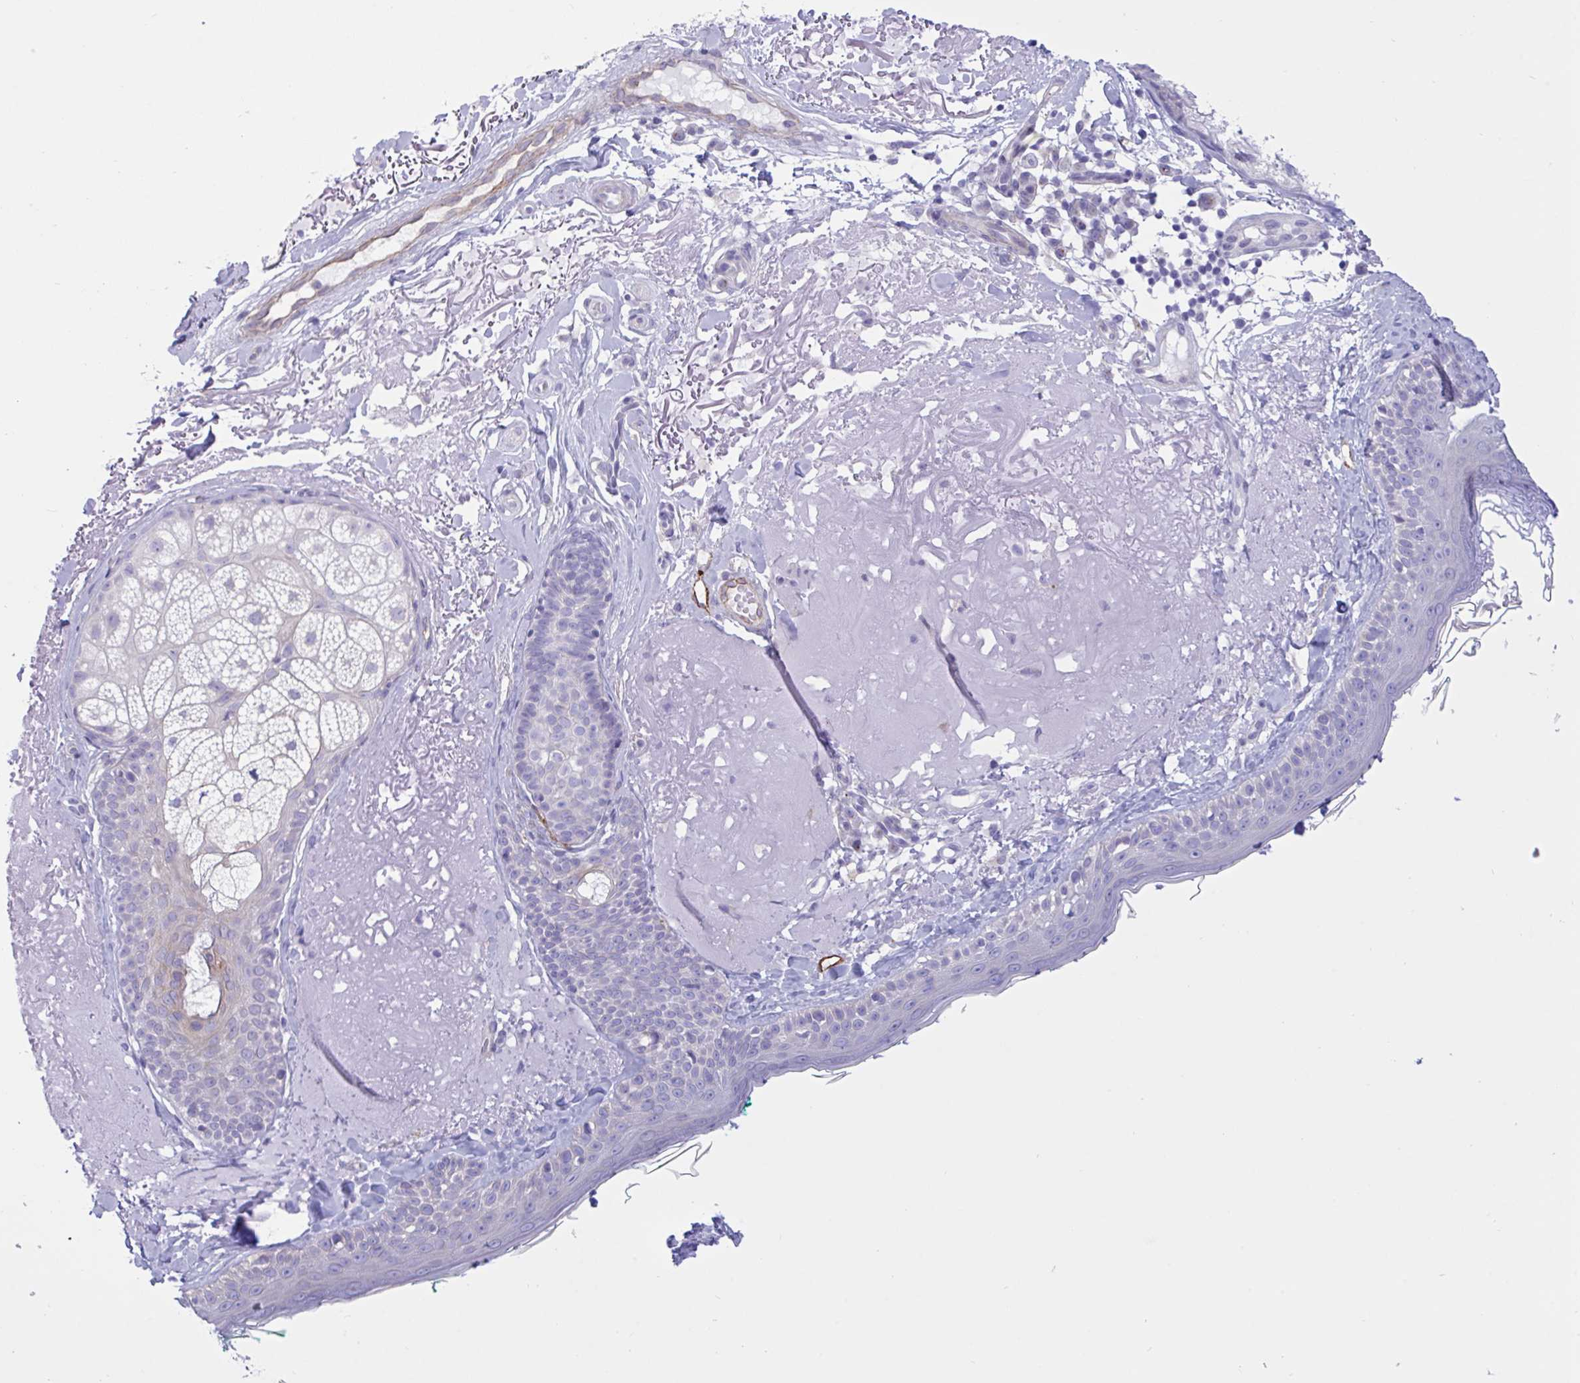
{"staining": {"intensity": "negative", "quantity": "none", "location": "none"}, "tissue": "skin", "cell_type": "Fibroblasts", "image_type": "normal", "snomed": [{"axis": "morphology", "description": "Normal tissue, NOS"}, {"axis": "topography", "description": "Skin"}], "caption": "Fibroblasts are negative for brown protein staining in benign skin. (DAB IHC visualized using brightfield microscopy, high magnification).", "gene": "RPL22L1", "patient": {"sex": "male", "age": 73}}